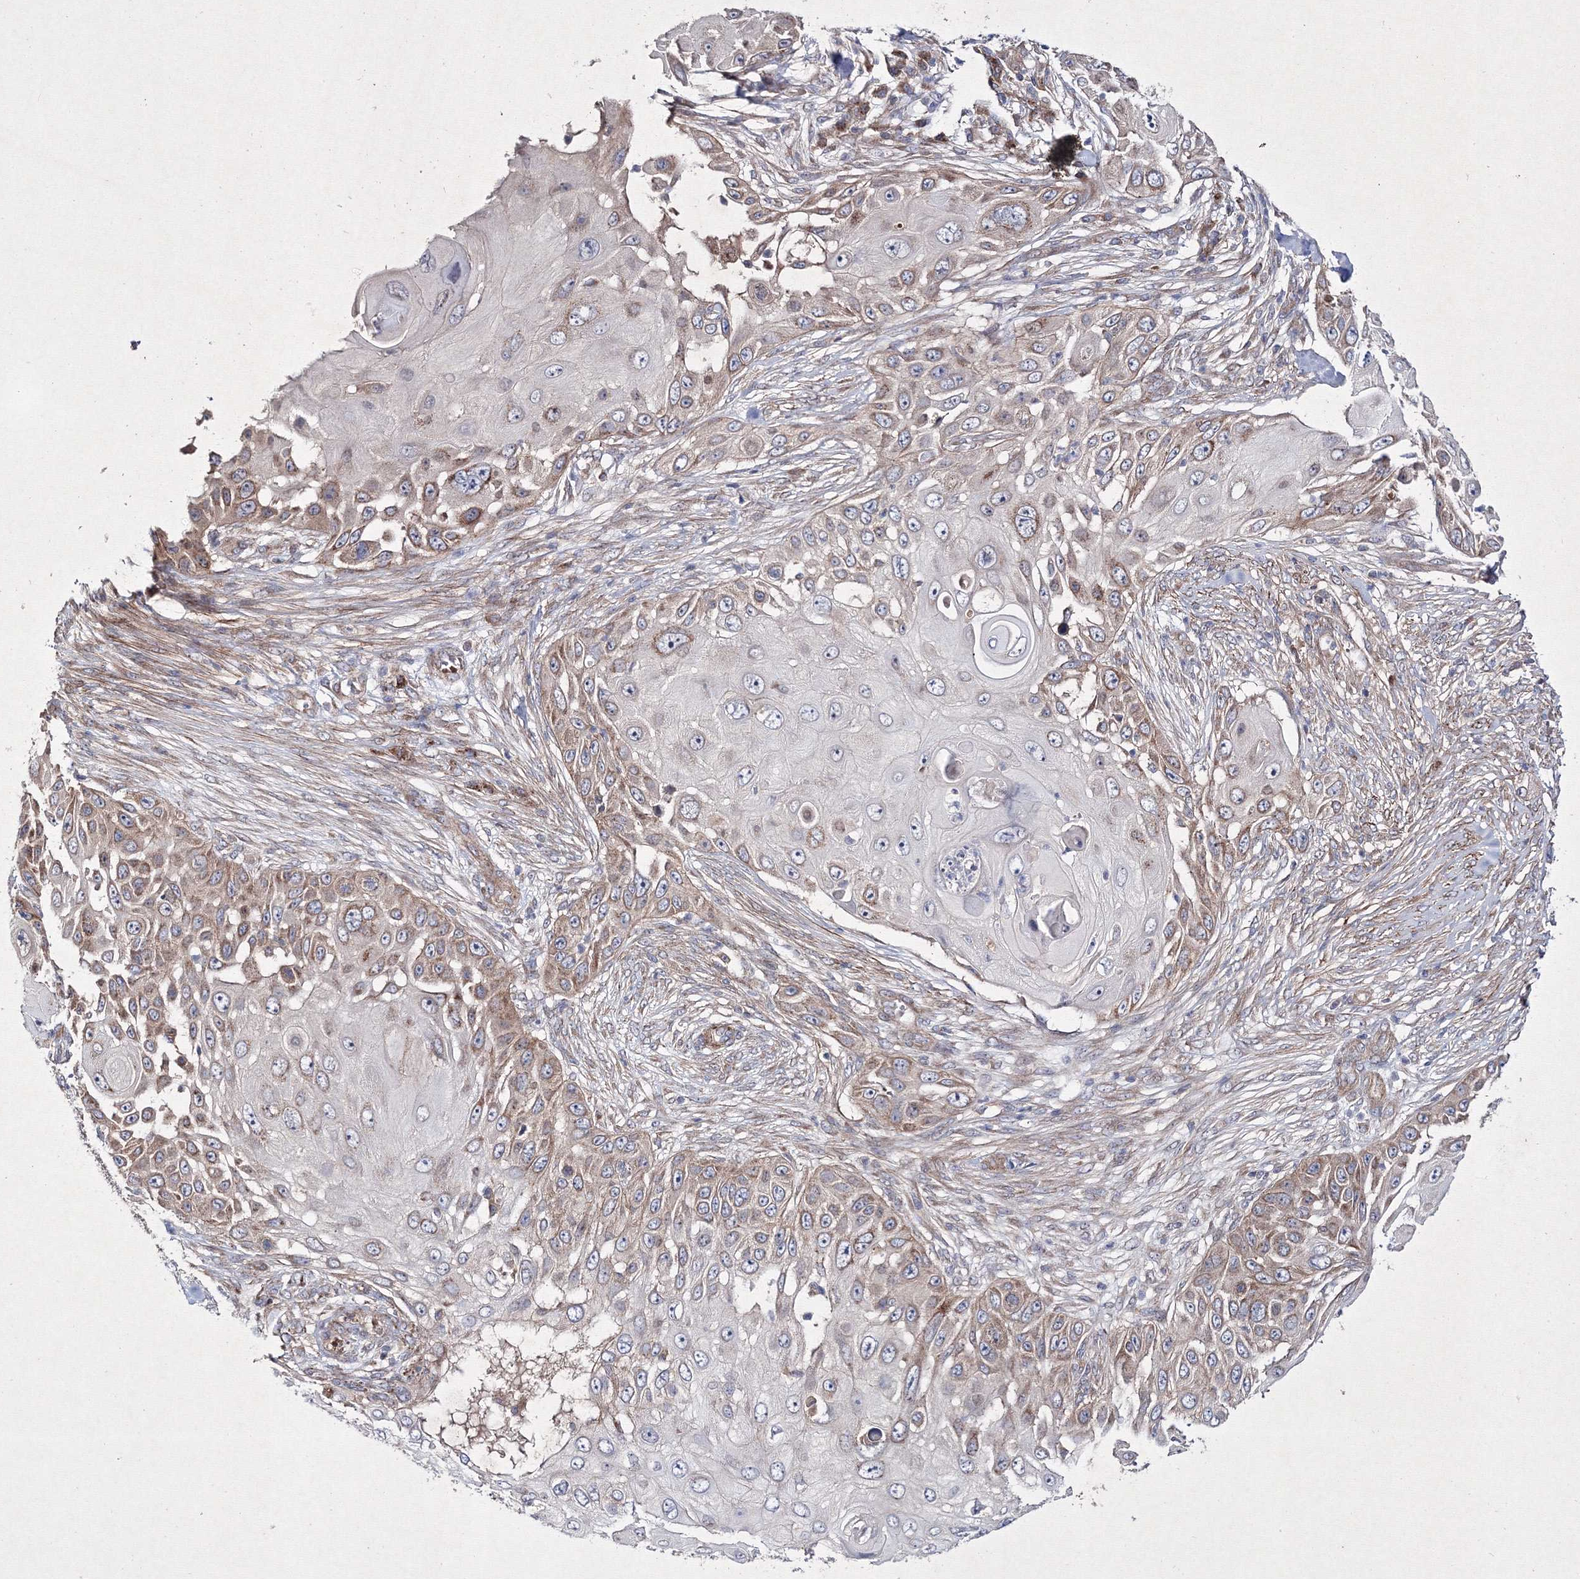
{"staining": {"intensity": "moderate", "quantity": "25%-75%", "location": "cytoplasmic/membranous"}, "tissue": "skin cancer", "cell_type": "Tumor cells", "image_type": "cancer", "snomed": [{"axis": "morphology", "description": "Squamous cell carcinoma, NOS"}, {"axis": "topography", "description": "Skin"}], "caption": "Protein expression analysis of human squamous cell carcinoma (skin) reveals moderate cytoplasmic/membranous staining in about 25%-75% of tumor cells. The protein of interest is stained brown, and the nuclei are stained in blue (DAB IHC with brightfield microscopy, high magnification).", "gene": "GFM1", "patient": {"sex": "female", "age": 44}}